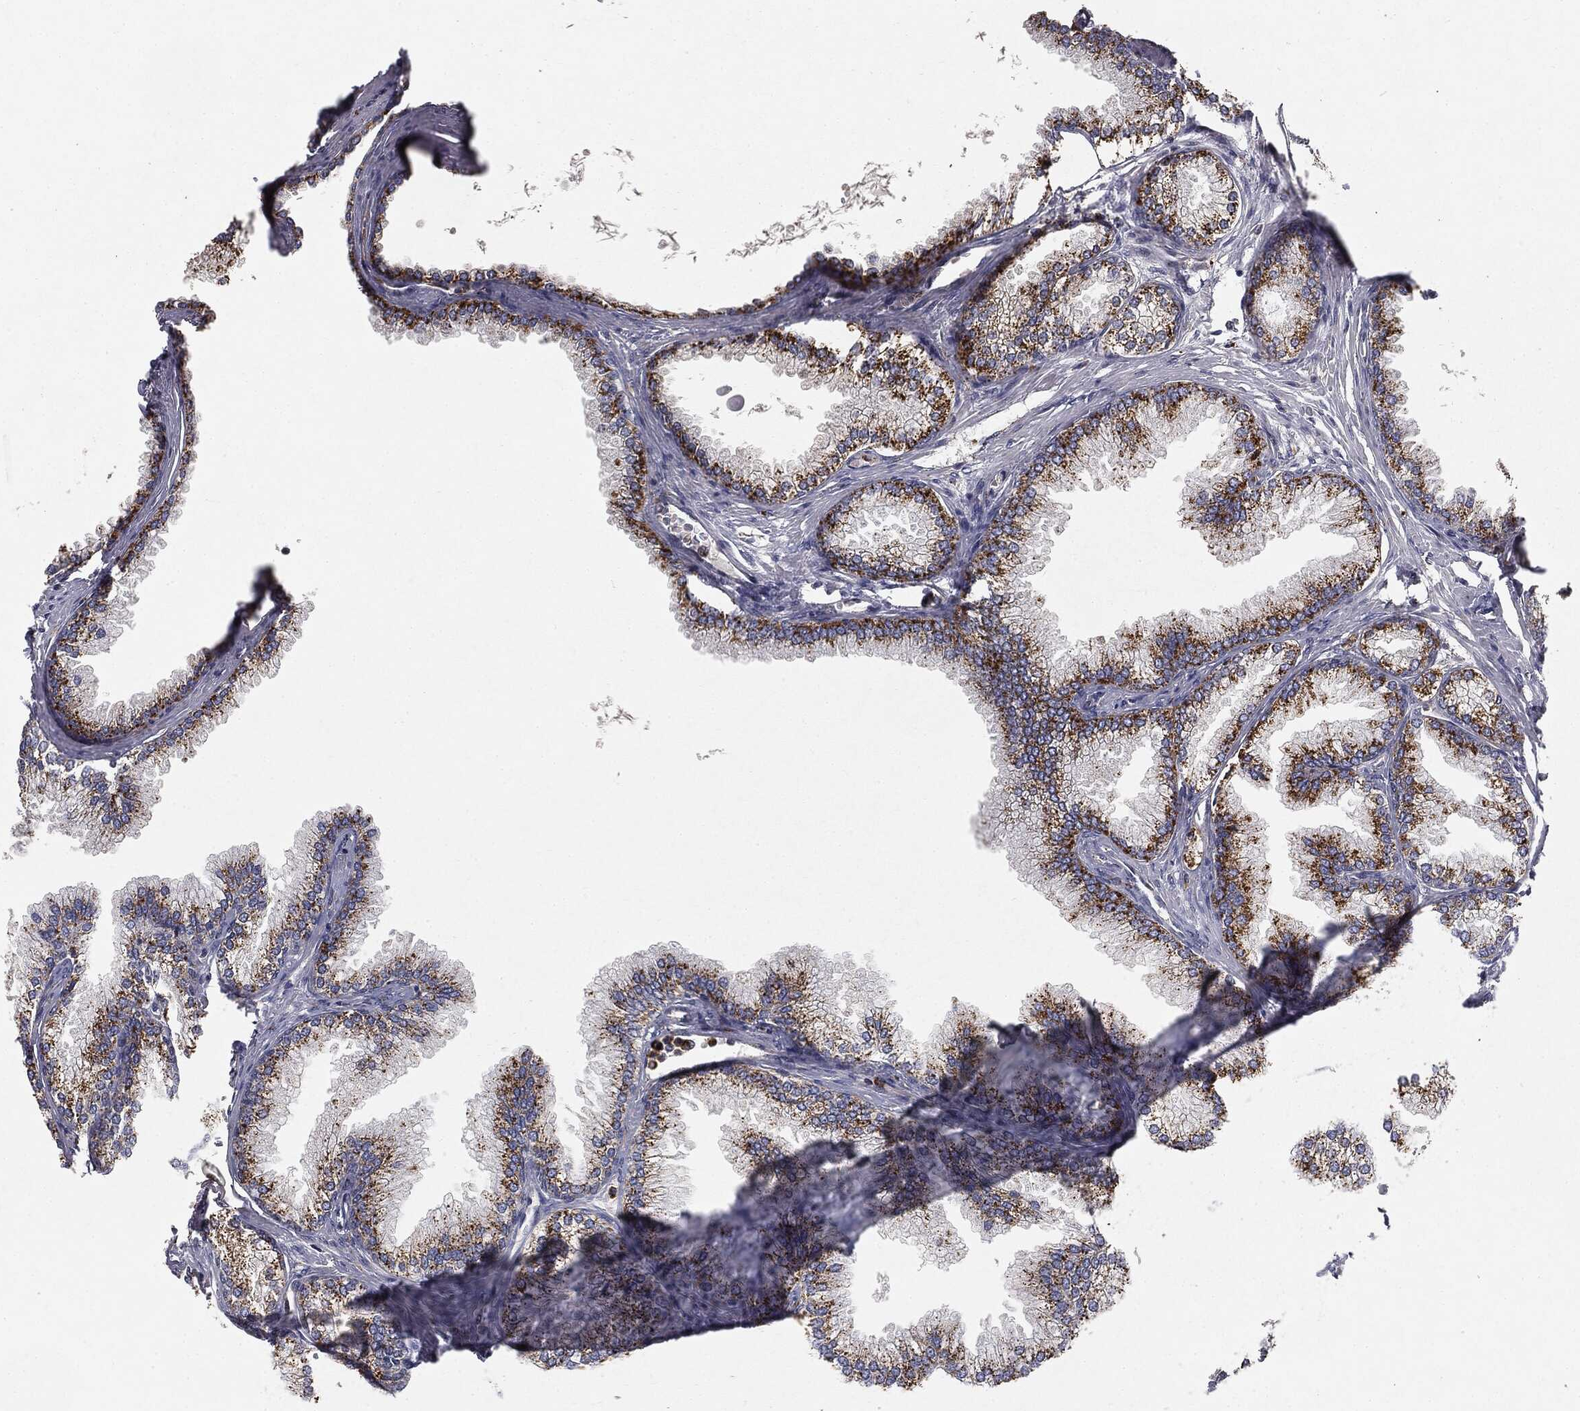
{"staining": {"intensity": "strong", "quantity": ">75%", "location": "cytoplasmic/membranous"}, "tissue": "prostate", "cell_type": "Glandular cells", "image_type": "normal", "snomed": [{"axis": "morphology", "description": "Normal tissue, NOS"}, {"axis": "topography", "description": "Prostate"}], "caption": "Immunohistochemistry (IHC) (DAB) staining of unremarkable prostate demonstrates strong cytoplasmic/membranous protein positivity in approximately >75% of glandular cells.", "gene": "CTSA", "patient": {"sex": "male", "age": 72}}